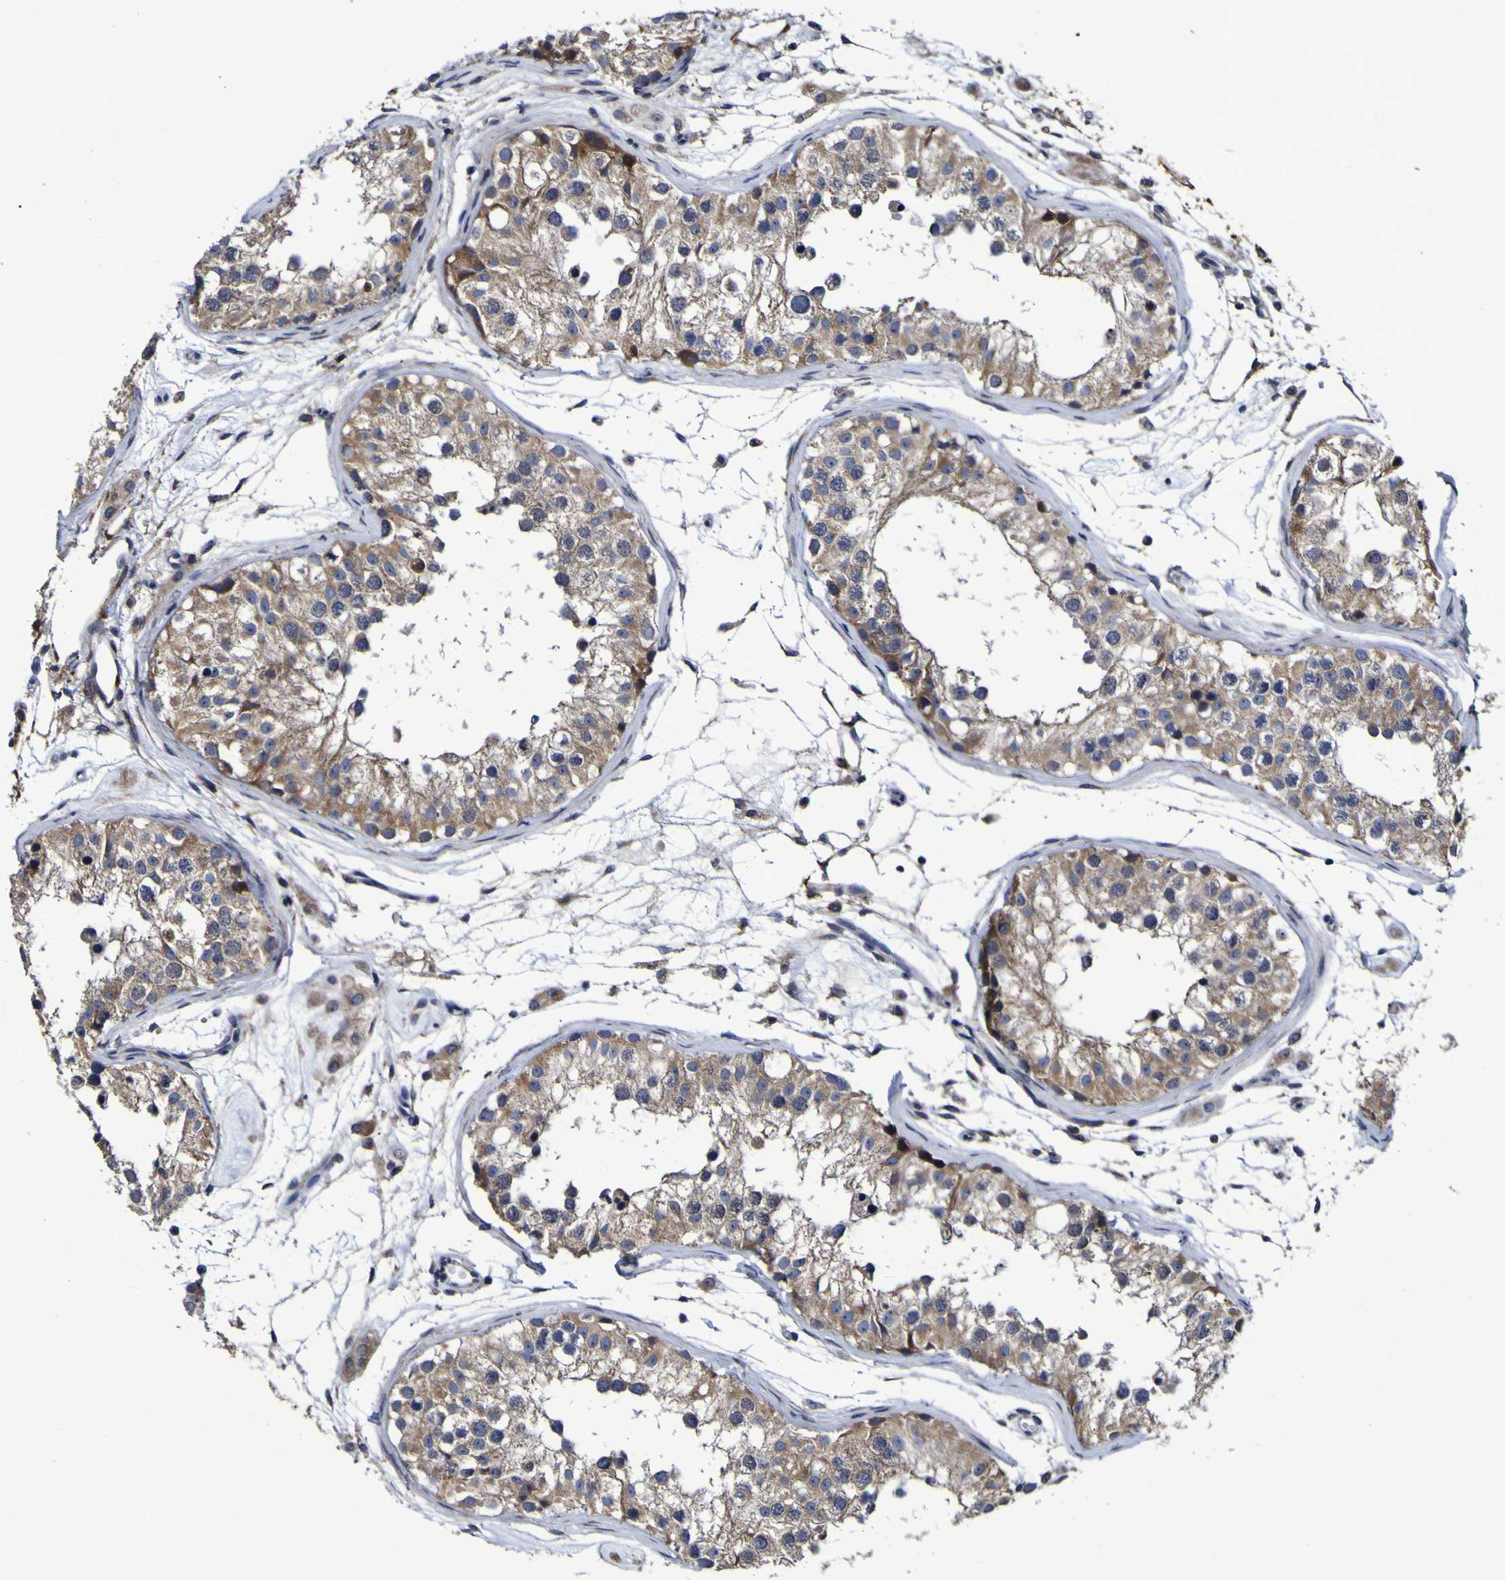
{"staining": {"intensity": "moderate", "quantity": ">75%", "location": "cytoplasmic/membranous"}, "tissue": "testis", "cell_type": "Cells in seminiferous ducts", "image_type": "normal", "snomed": [{"axis": "morphology", "description": "Normal tissue, NOS"}, {"axis": "morphology", "description": "Adenocarcinoma, metastatic, NOS"}, {"axis": "topography", "description": "Testis"}], "caption": "Testis stained with DAB (3,3'-diaminobenzidine) immunohistochemistry shows medium levels of moderate cytoplasmic/membranous positivity in approximately >75% of cells in seminiferous ducts. The protein is stained brown, and the nuclei are stained in blue (DAB (3,3'-diaminobenzidine) IHC with brightfield microscopy, high magnification).", "gene": "P3H1", "patient": {"sex": "male", "age": 26}}